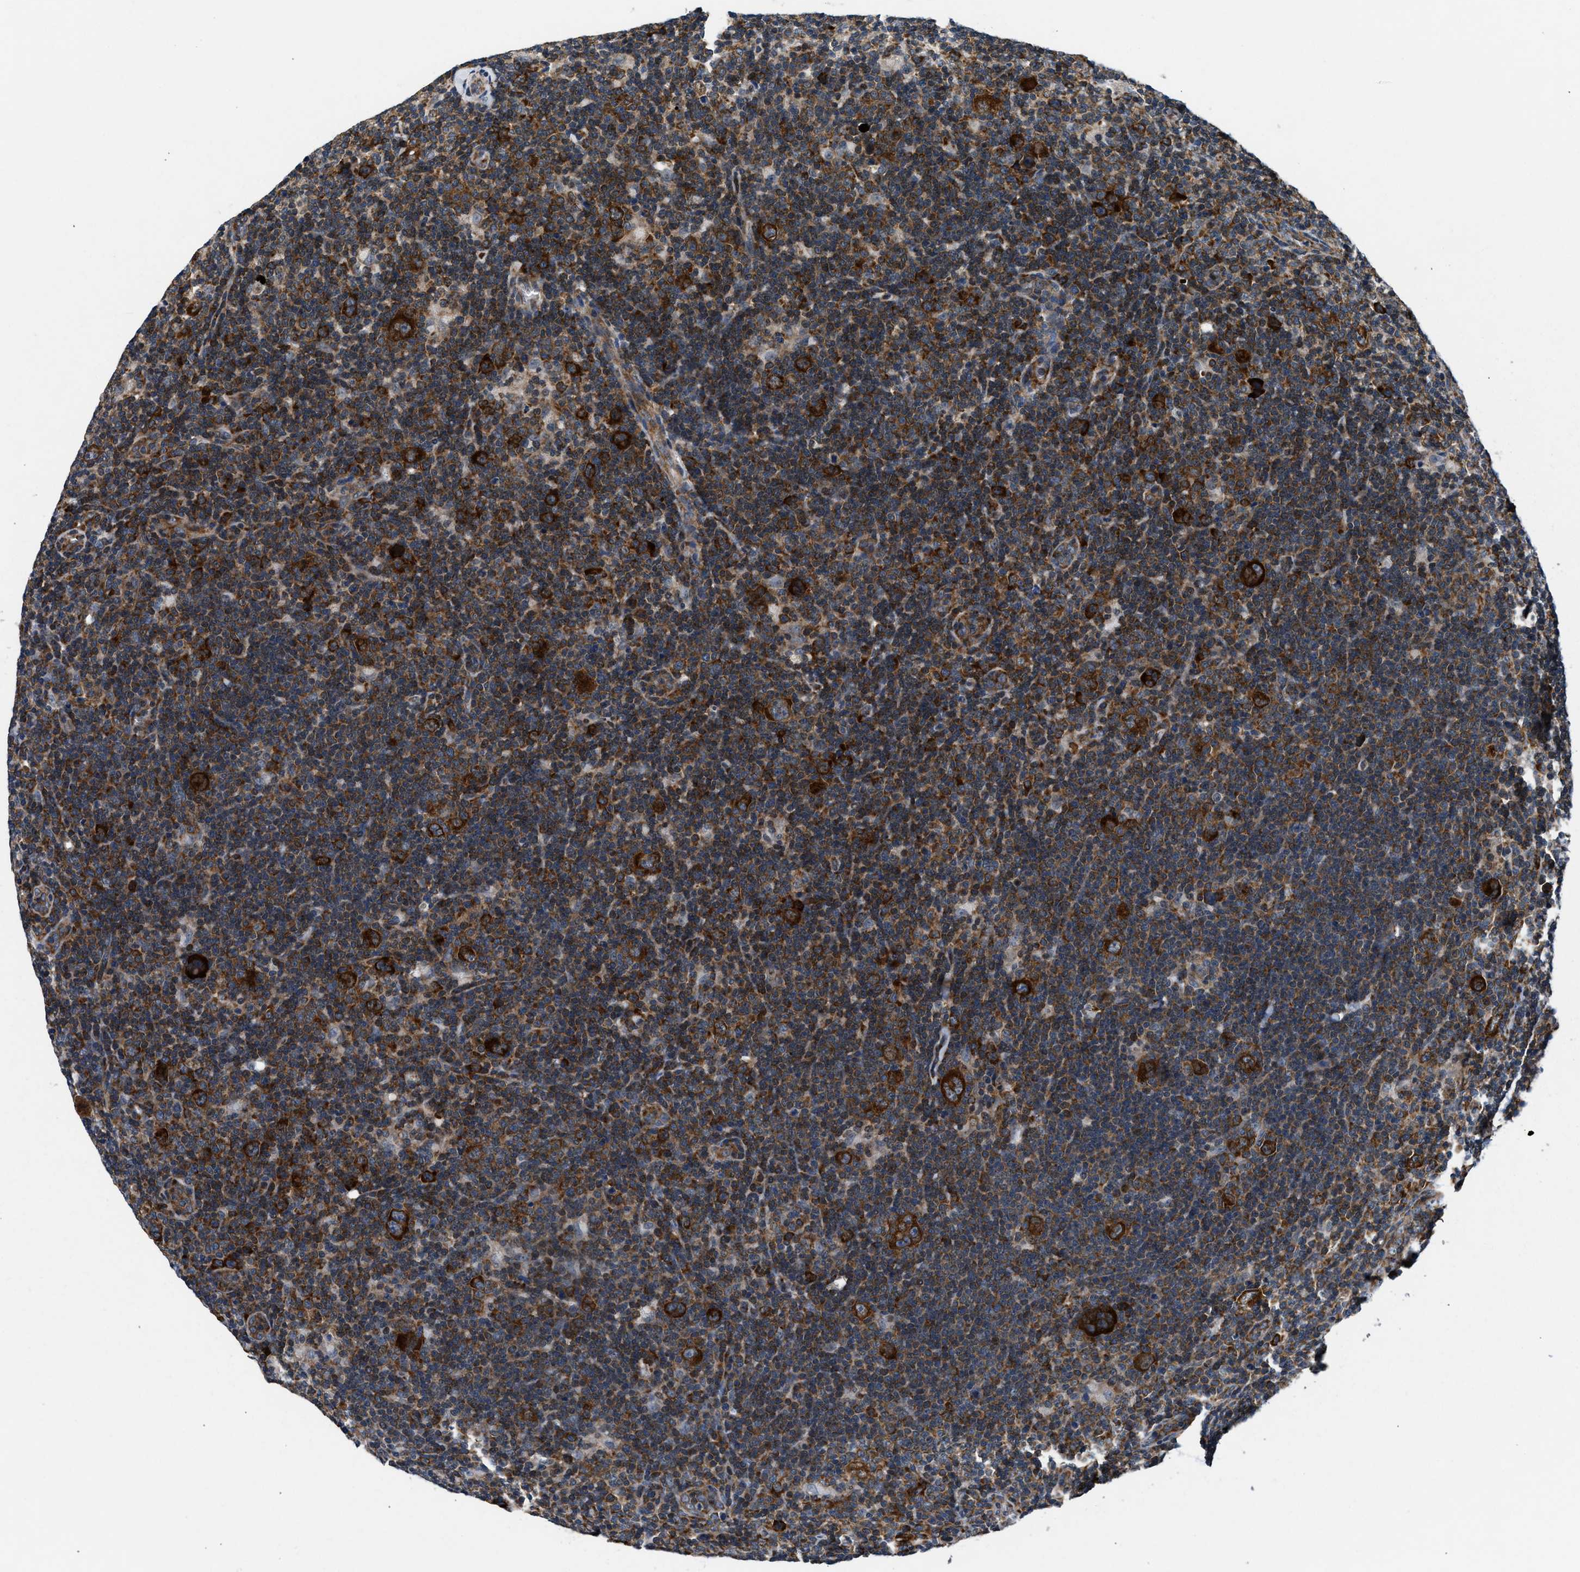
{"staining": {"intensity": "strong", "quantity": ">75%", "location": "cytoplasmic/membranous"}, "tissue": "lymphoma", "cell_type": "Tumor cells", "image_type": "cancer", "snomed": [{"axis": "morphology", "description": "Hodgkin's disease, NOS"}, {"axis": "topography", "description": "Lymph node"}], "caption": "Immunohistochemical staining of lymphoma shows strong cytoplasmic/membranous protein staining in approximately >75% of tumor cells. (DAB (3,3'-diaminobenzidine) = brown stain, brightfield microscopy at high magnification).", "gene": "PA2G4", "patient": {"sex": "female", "age": 57}}